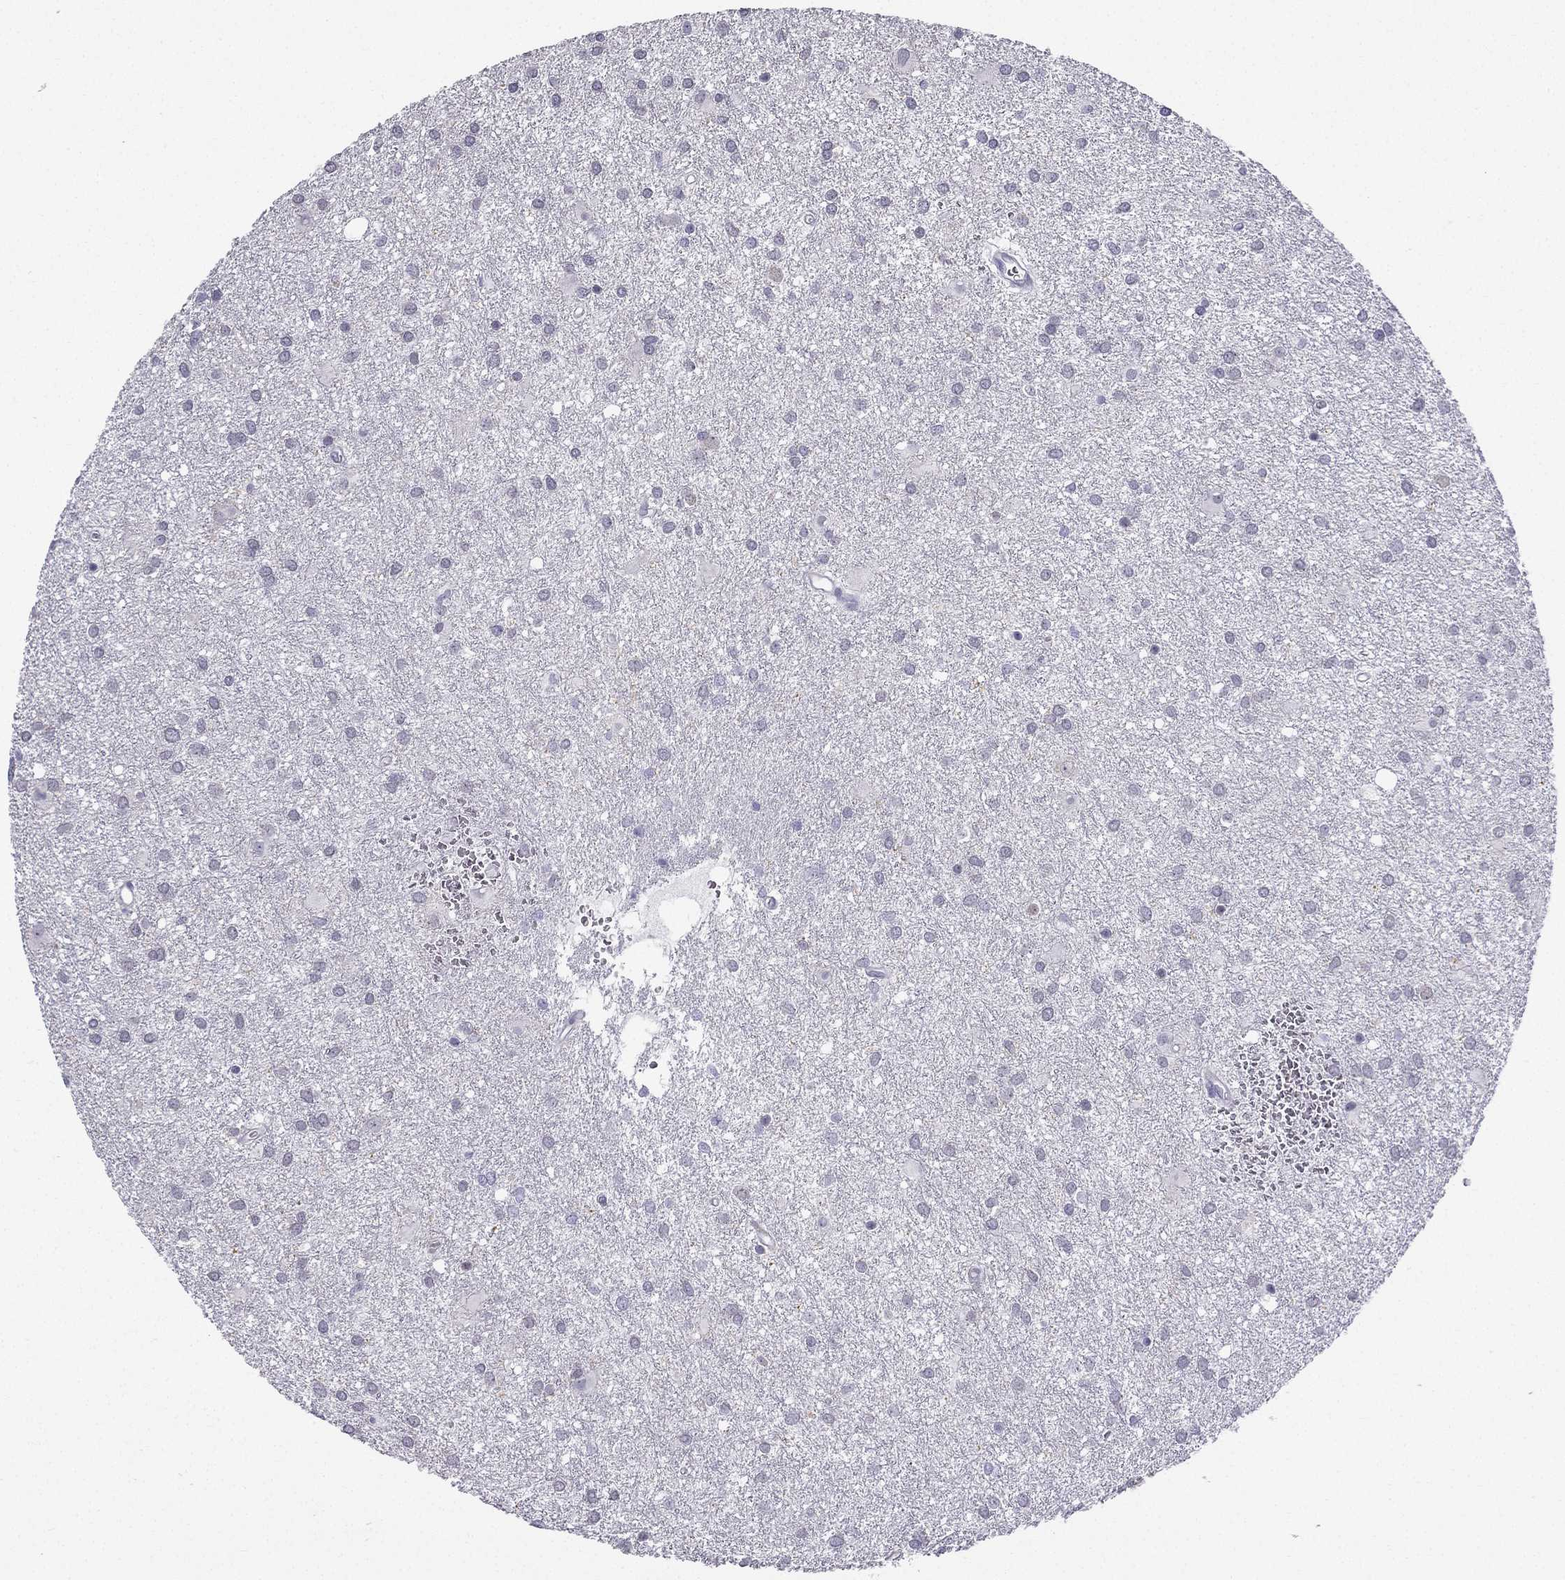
{"staining": {"intensity": "negative", "quantity": "none", "location": "none"}, "tissue": "glioma", "cell_type": "Tumor cells", "image_type": "cancer", "snomed": [{"axis": "morphology", "description": "Glioma, malignant, Low grade"}, {"axis": "topography", "description": "Brain"}], "caption": "Malignant glioma (low-grade) was stained to show a protein in brown. There is no significant expression in tumor cells. (DAB (3,3'-diaminobenzidine) immunohistochemistry, high magnification).", "gene": "CCK", "patient": {"sex": "male", "age": 58}}